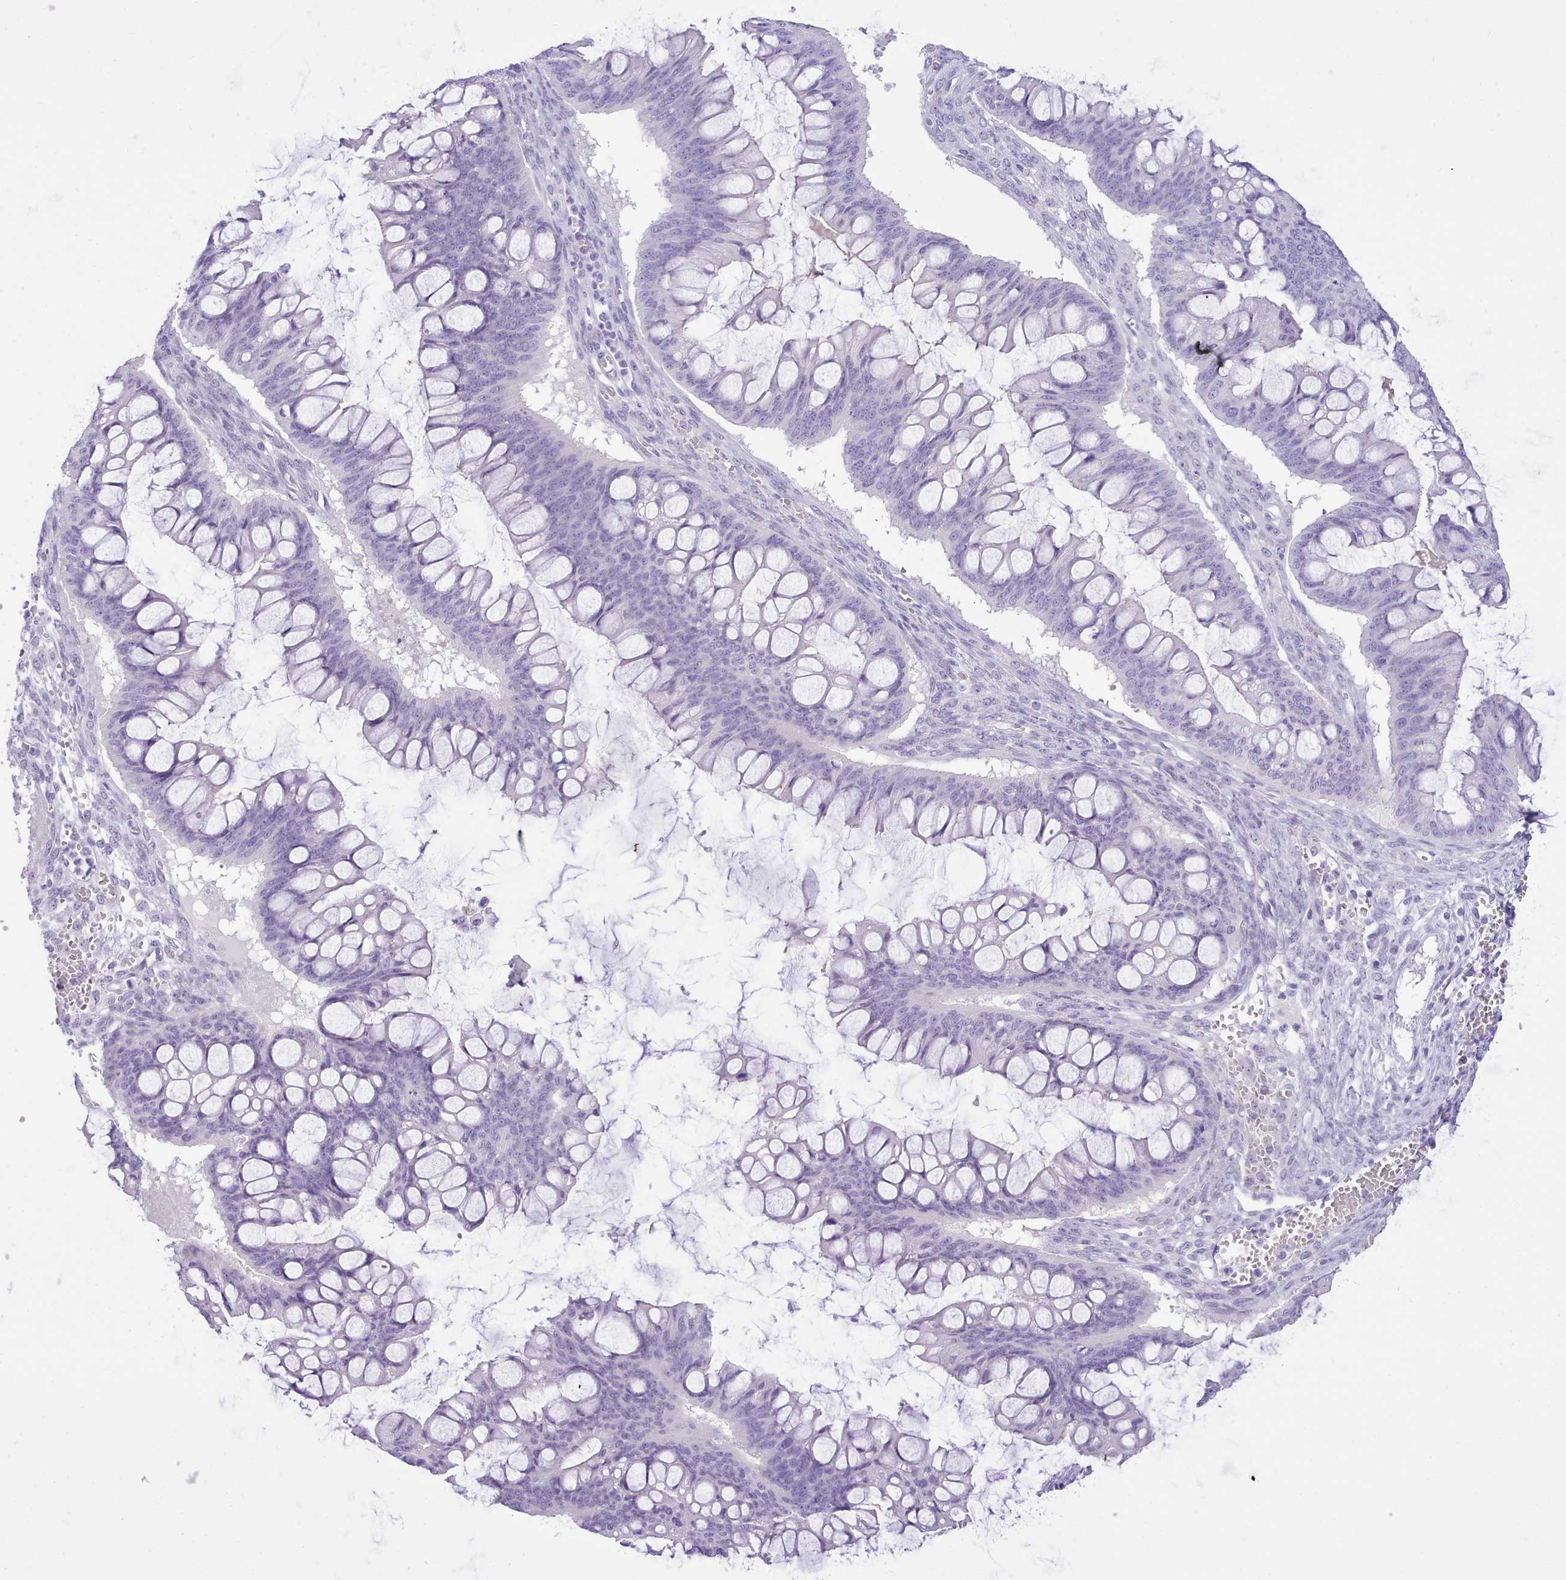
{"staining": {"intensity": "negative", "quantity": "none", "location": "none"}, "tissue": "ovarian cancer", "cell_type": "Tumor cells", "image_type": "cancer", "snomed": [{"axis": "morphology", "description": "Cystadenocarcinoma, mucinous, NOS"}, {"axis": "topography", "description": "Ovary"}], "caption": "This histopathology image is of mucinous cystadenocarcinoma (ovarian) stained with immunohistochemistry to label a protein in brown with the nuclei are counter-stained blue. There is no staining in tumor cells.", "gene": "LRRC37A", "patient": {"sex": "female", "age": 73}}